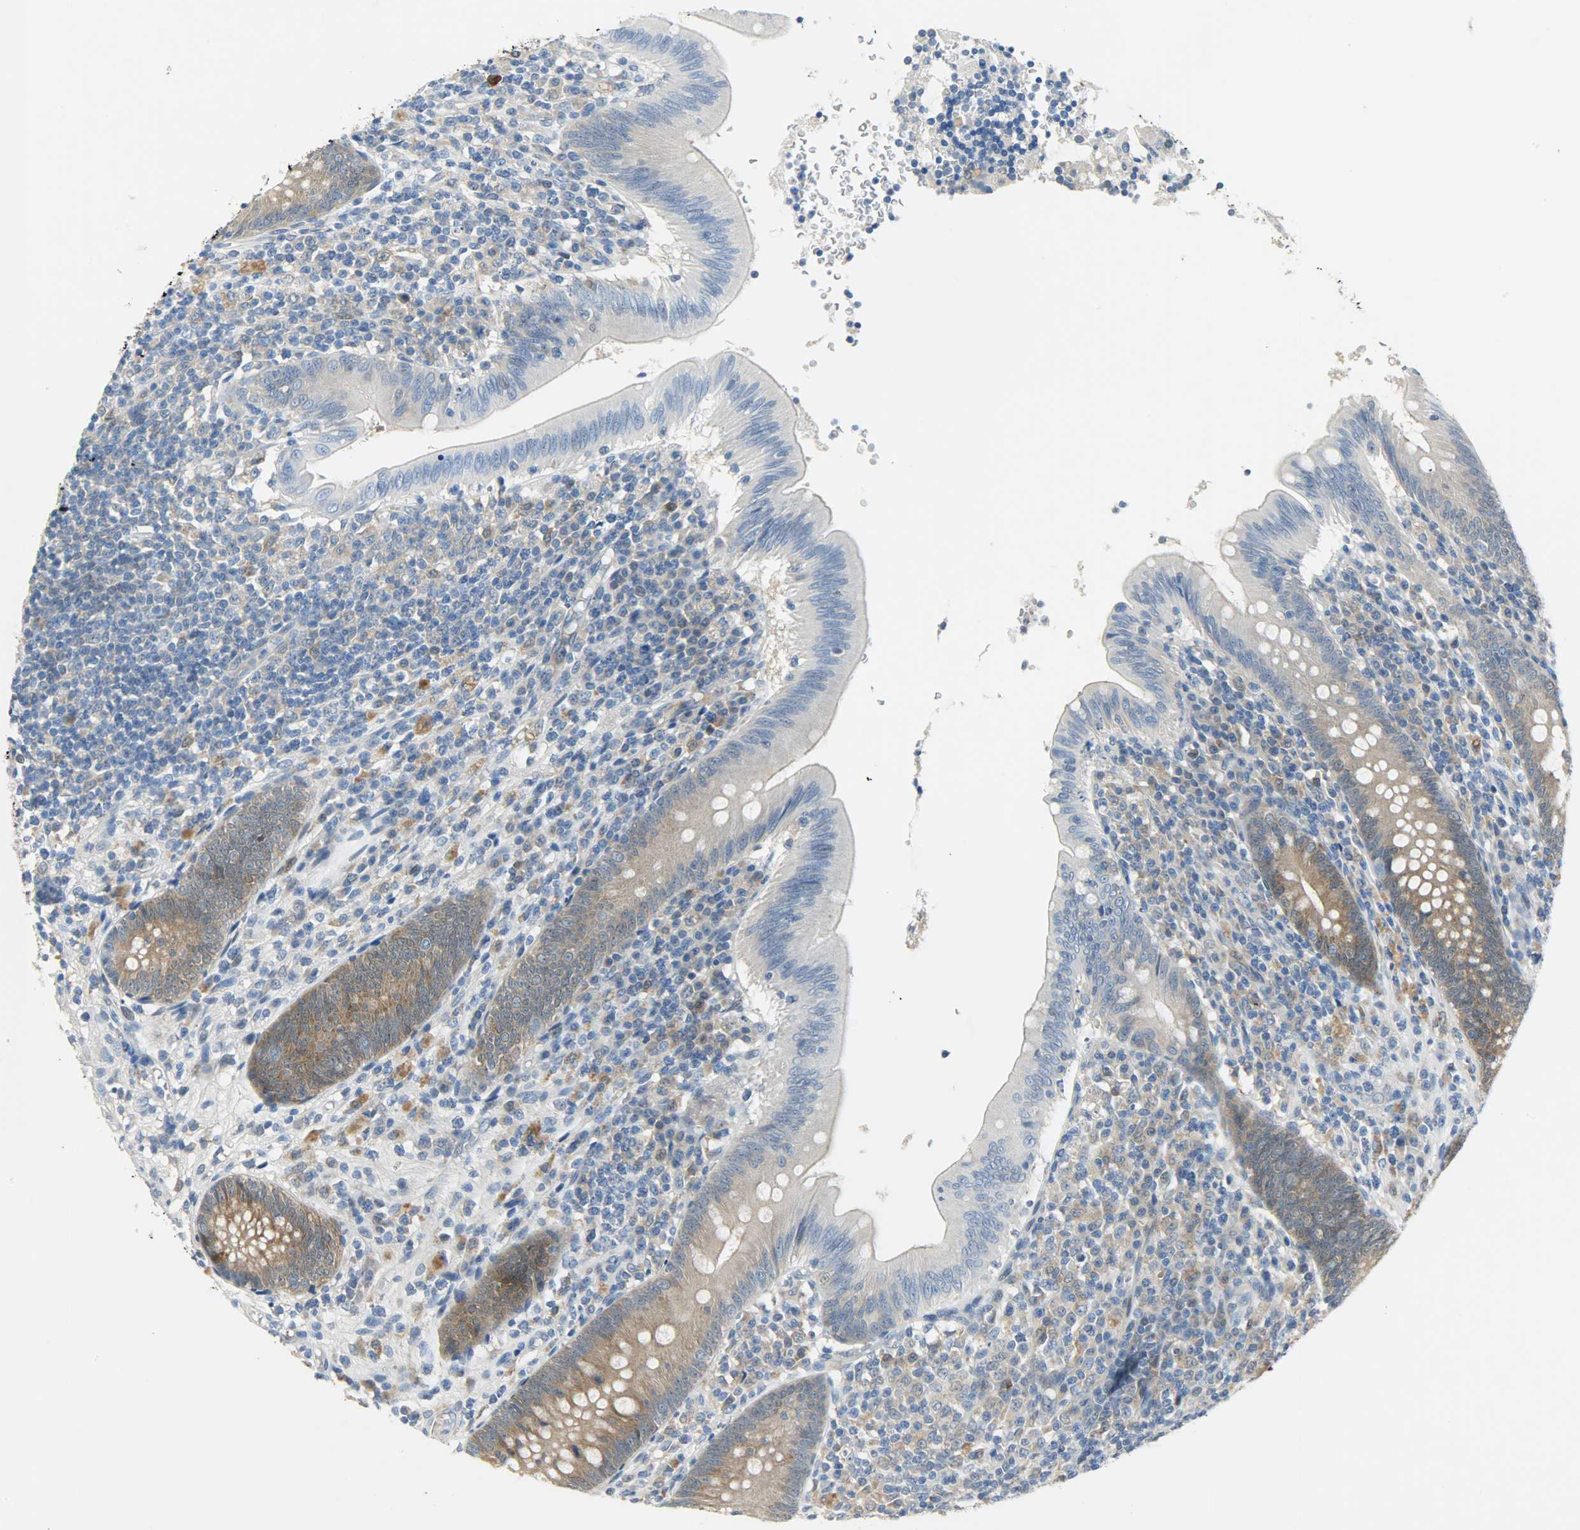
{"staining": {"intensity": "weak", "quantity": ">75%", "location": "cytoplasmic/membranous"}, "tissue": "appendix", "cell_type": "Glandular cells", "image_type": "normal", "snomed": [{"axis": "morphology", "description": "Normal tissue, NOS"}, {"axis": "morphology", "description": "Inflammation, NOS"}, {"axis": "topography", "description": "Appendix"}], "caption": "This image reveals normal appendix stained with immunohistochemistry to label a protein in brown. The cytoplasmic/membranous of glandular cells show weak positivity for the protein. Nuclei are counter-stained blue.", "gene": "EIF4EBP1", "patient": {"sex": "male", "age": 46}}